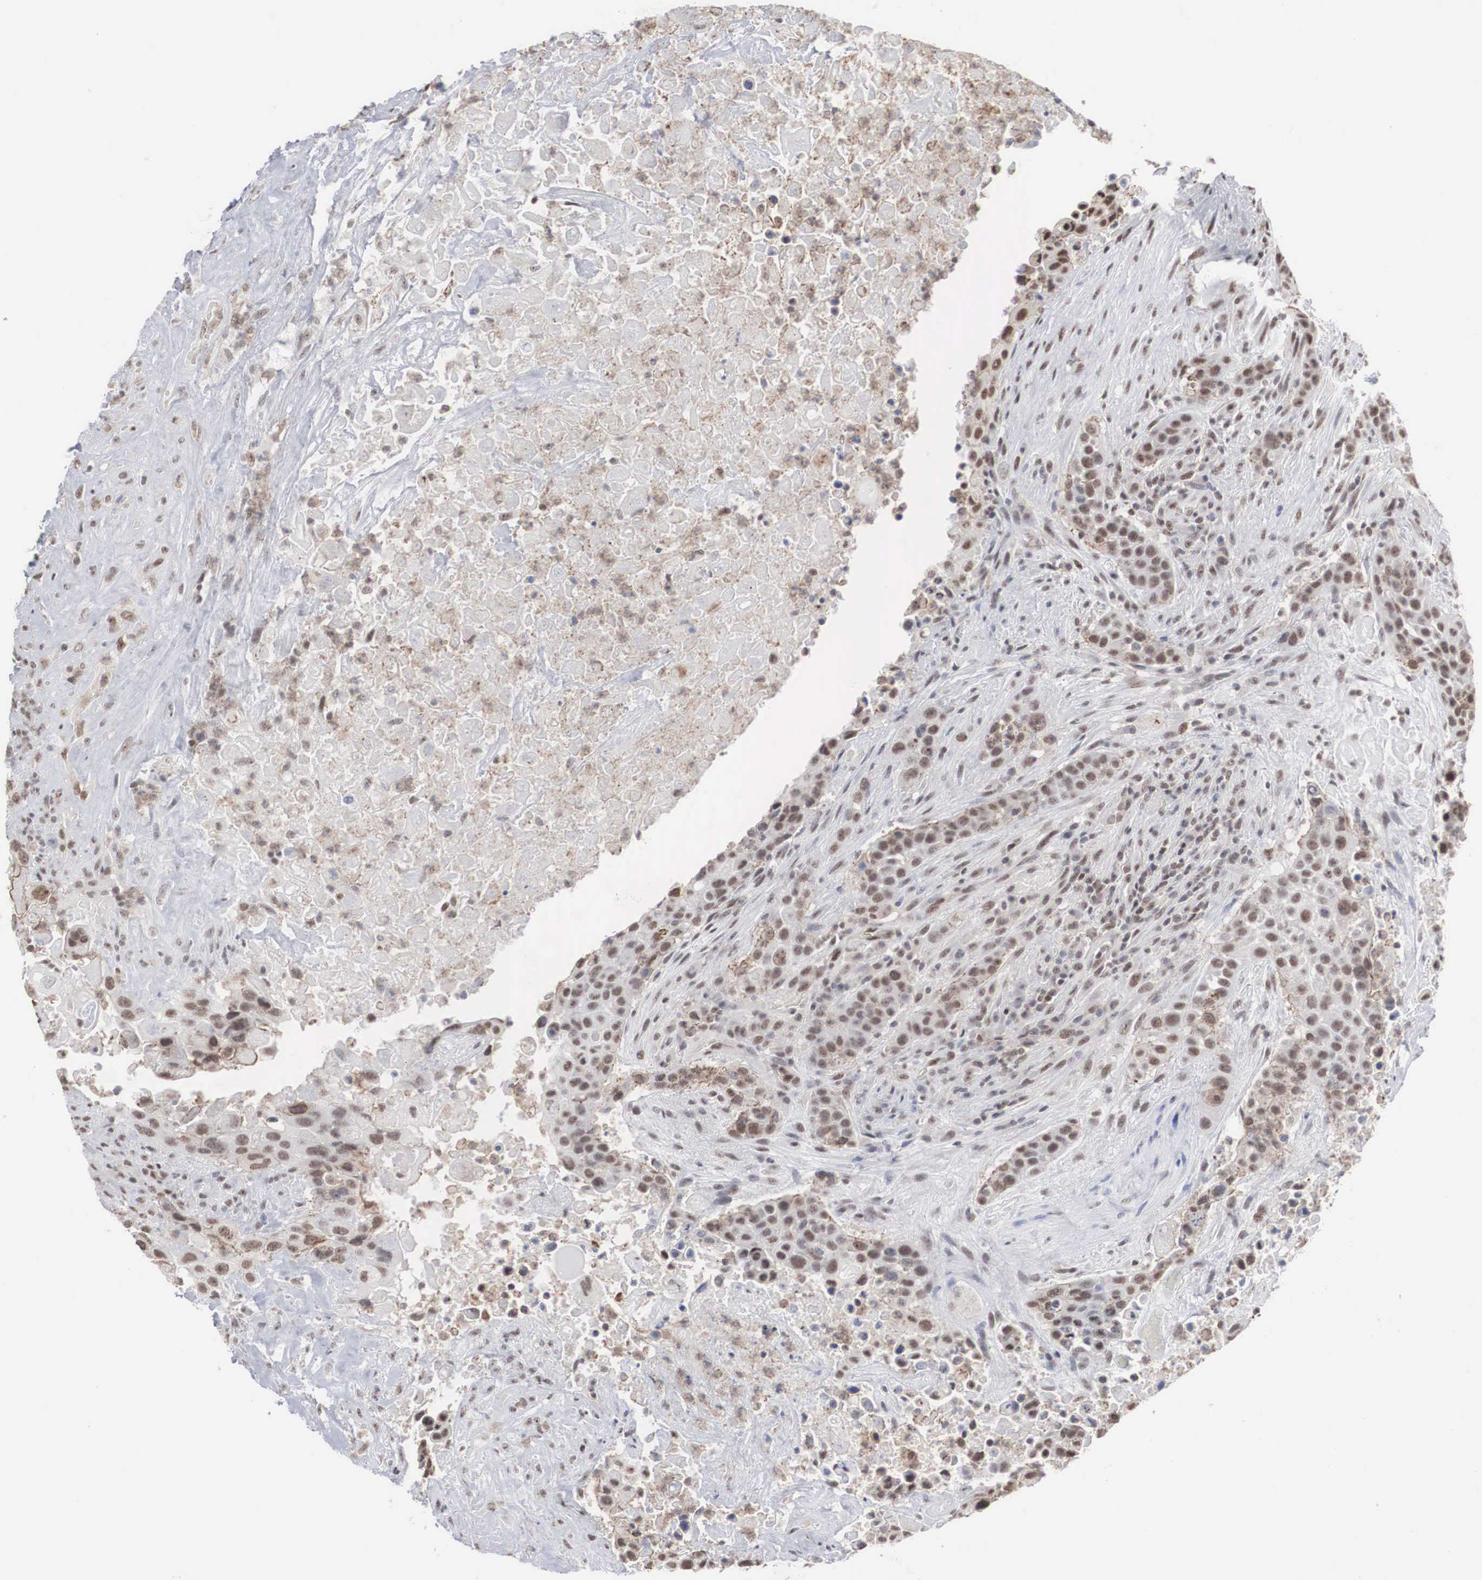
{"staining": {"intensity": "weak", "quantity": "25%-75%", "location": "nuclear"}, "tissue": "urothelial cancer", "cell_type": "Tumor cells", "image_type": "cancer", "snomed": [{"axis": "morphology", "description": "Urothelial carcinoma, High grade"}, {"axis": "topography", "description": "Urinary bladder"}], "caption": "Immunohistochemistry staining of urothelial carcinoma (high-grade), which exhibits low levels of weak nuclear expression in approximately 25%-75% of tumor cells indicating weak nuclear protein positivity. The staining was performed using DAB (3,3'-diaminobenzidine) (brown) for protein detection and nuclei were counterstained in hematoxylin (blue).", "gene": "AUTS2", "patient": {"sex": "male", "age": 74}}